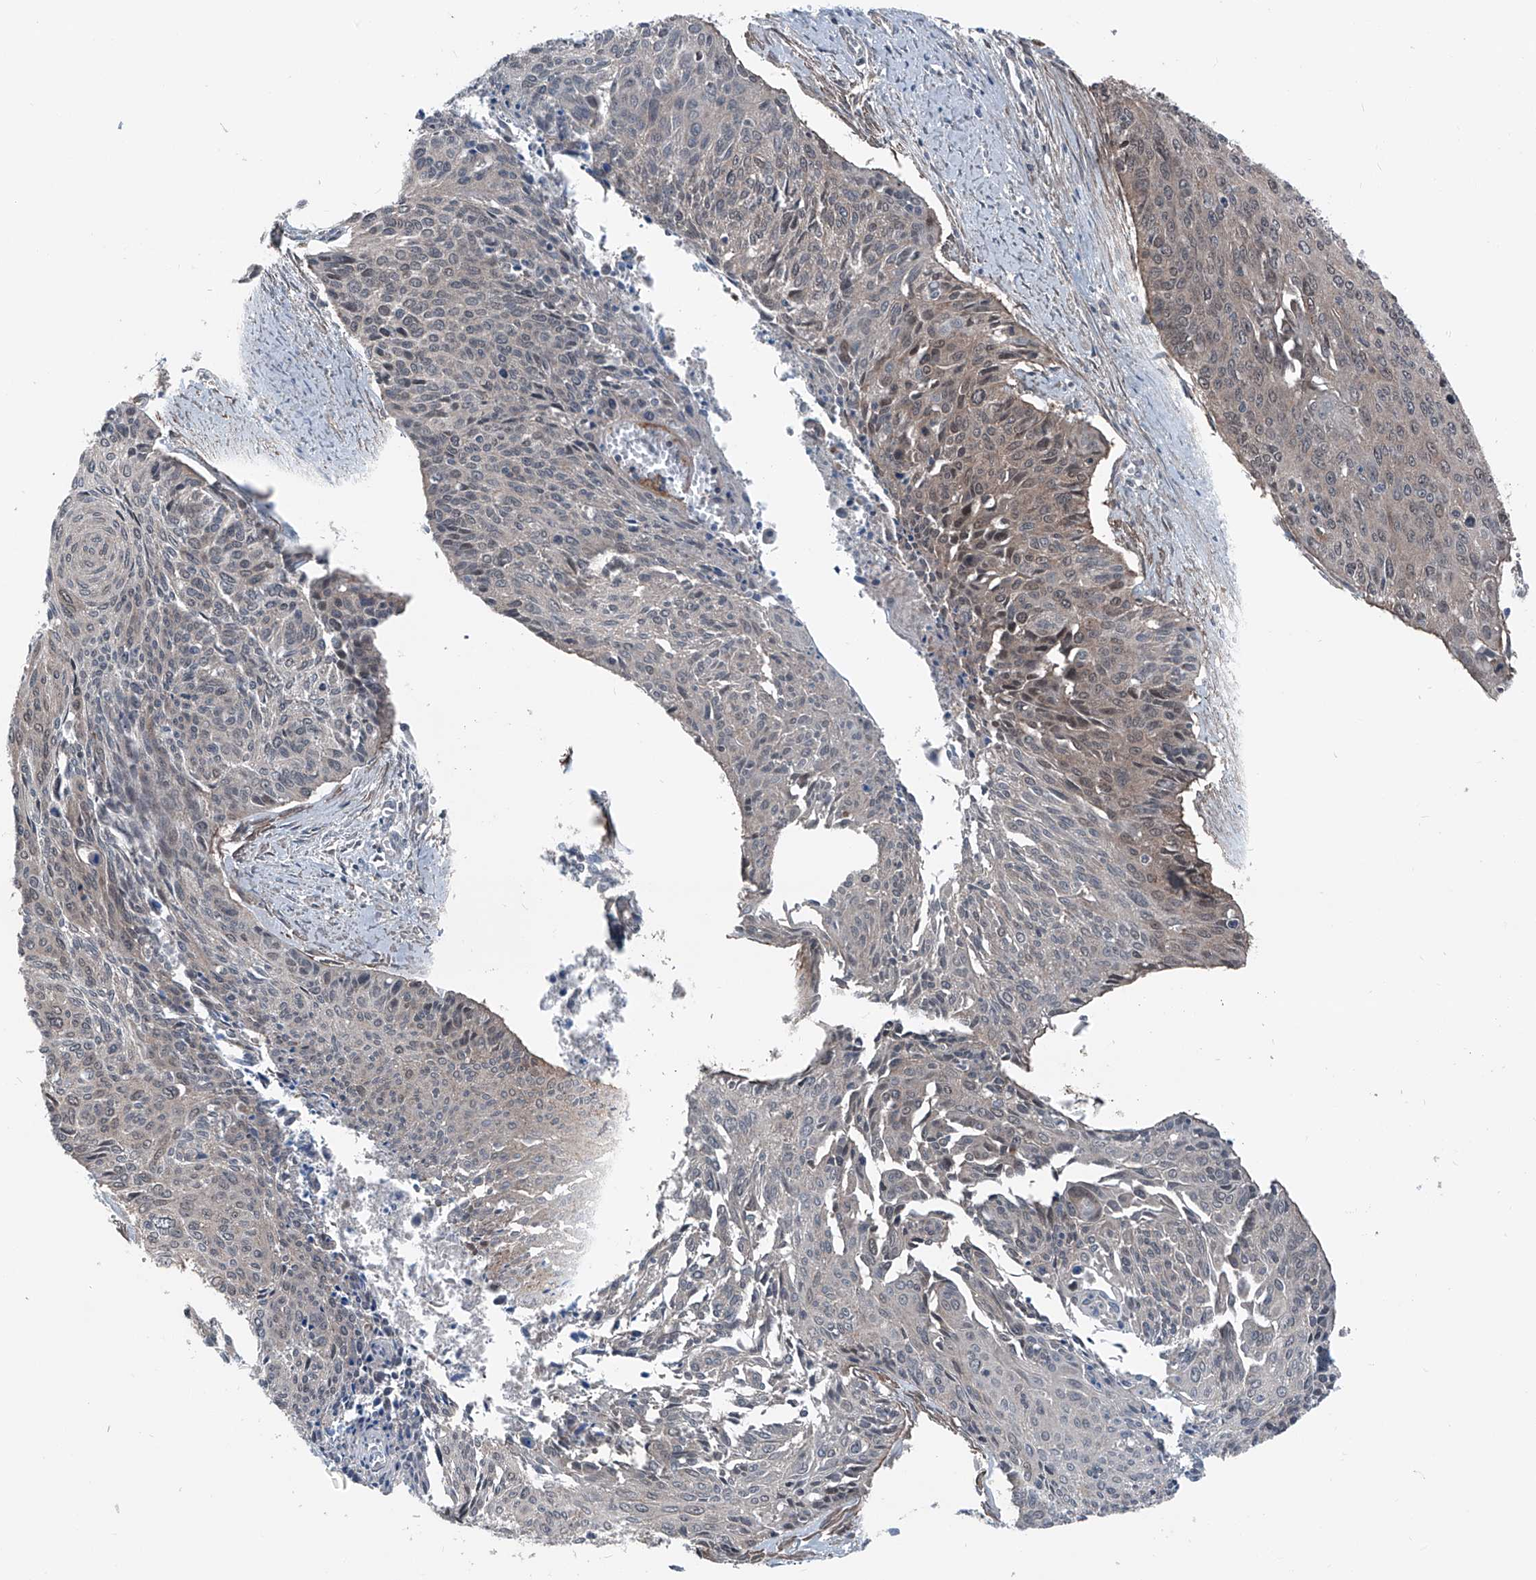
{"staining": {"intensity": "weak", "quantity": "<25%", "location": "cytoplasmic/membranous"}, "tissue": "cervical cancer", "cell_type": "Tumor cells", "image_type": "cancer", "snomed": [{"axis": "morphology", "description": "Squamous cell carcinoma, NOS"}, {"axis": "topography", "description": "Cervix"}], "caption": "Tumor cells show no significant protein positivity in cervical squamous cell carcinoma.", "gene": "HSPB11", "patient": {"sex": "female", "age": 55}}